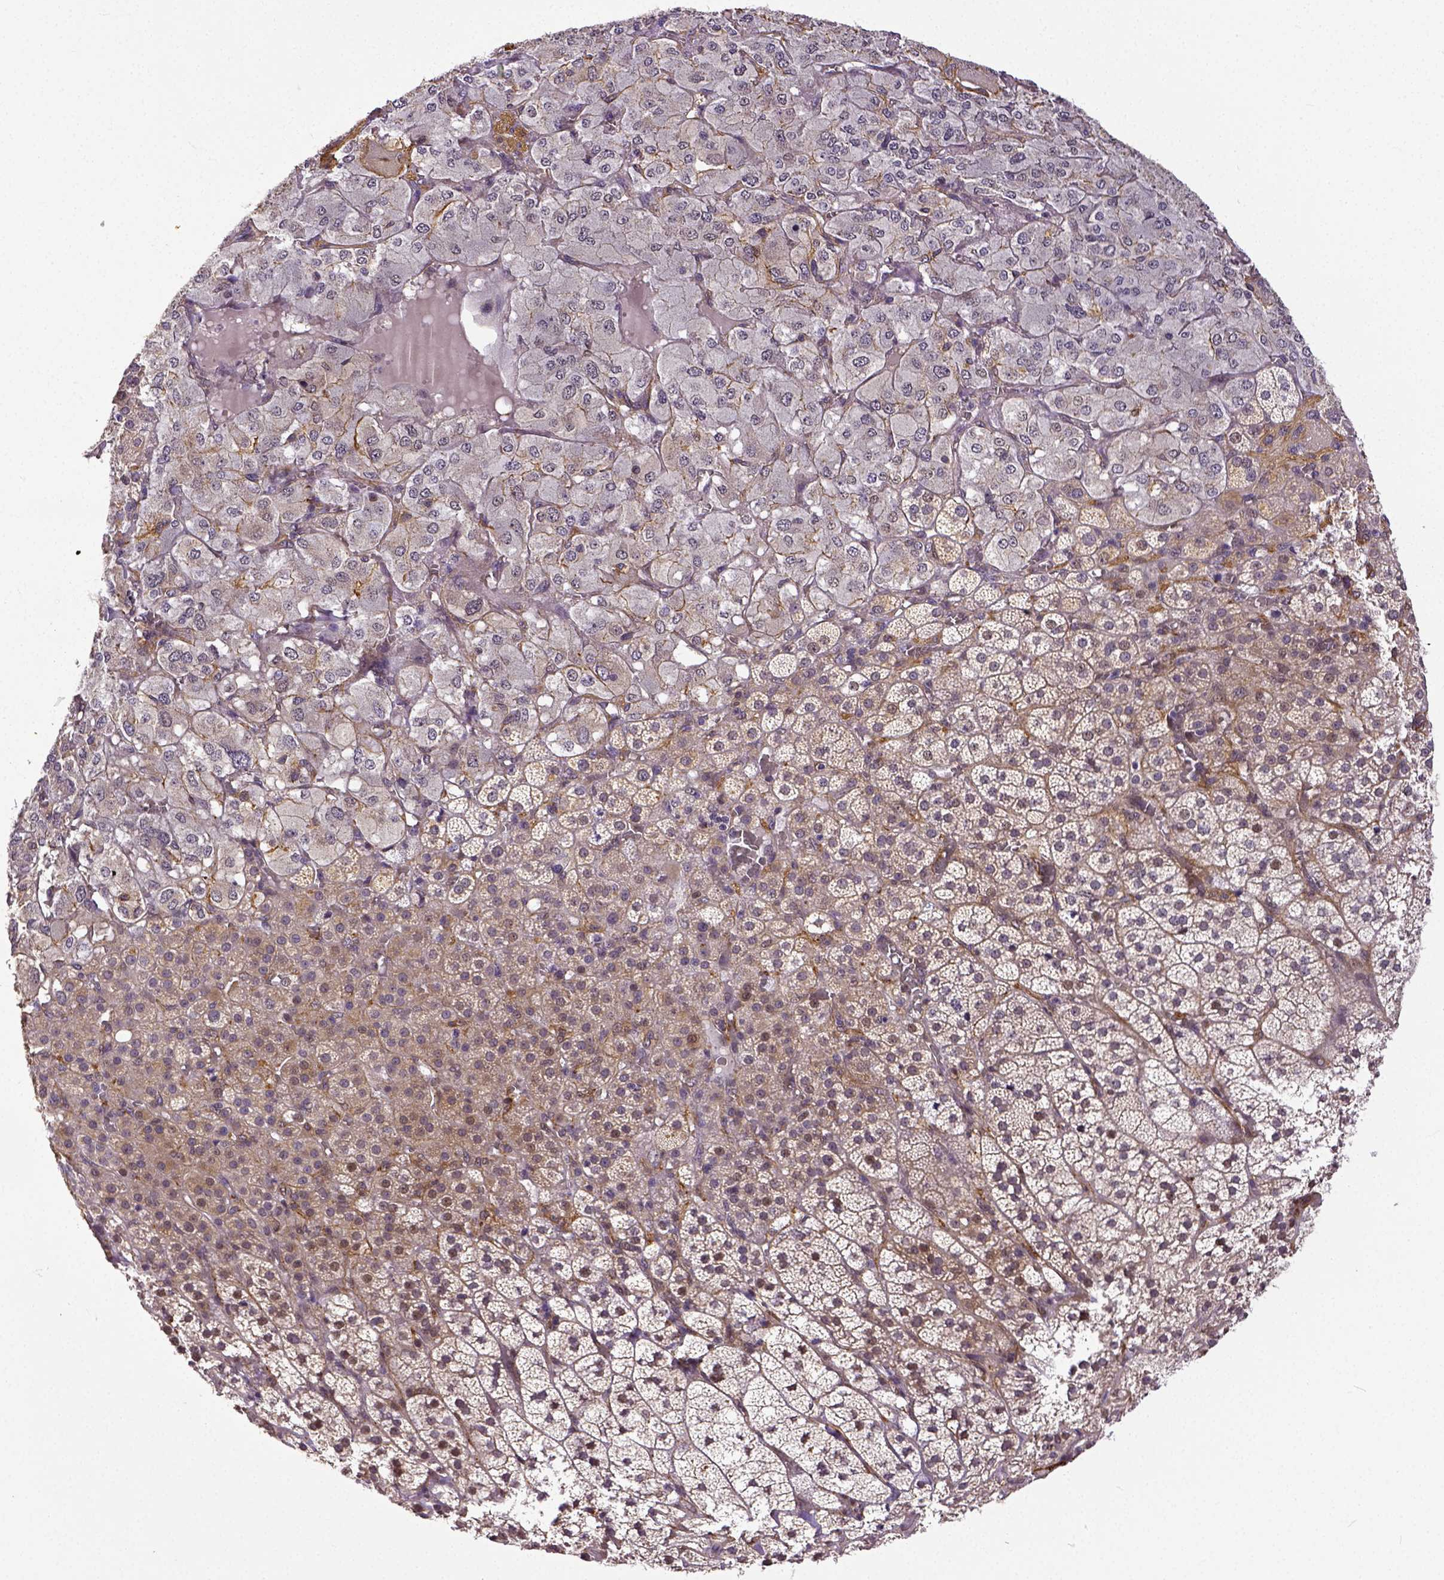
{"staining": {"intensity": "weak", "quantity": "25%-75%", "location": "cytoplasmic/membranous"}, "tissue": "adrenal gland", "cell_type": "Glandular cells", "image_type": "normal", "snomed": [{"axis": "morphology", "description": "Normal tissue, NOS"}, {"axis": "topography", "description": "Adrenal gland"}], "caption": "Brown immunohistochemical staining in normal human adrenal gland shows weak cytoplasmic/membranous staining in about 25%-75% of glandular cells.", "gene": "DICER1", "patient": {"sex": "female", "age": 60}}